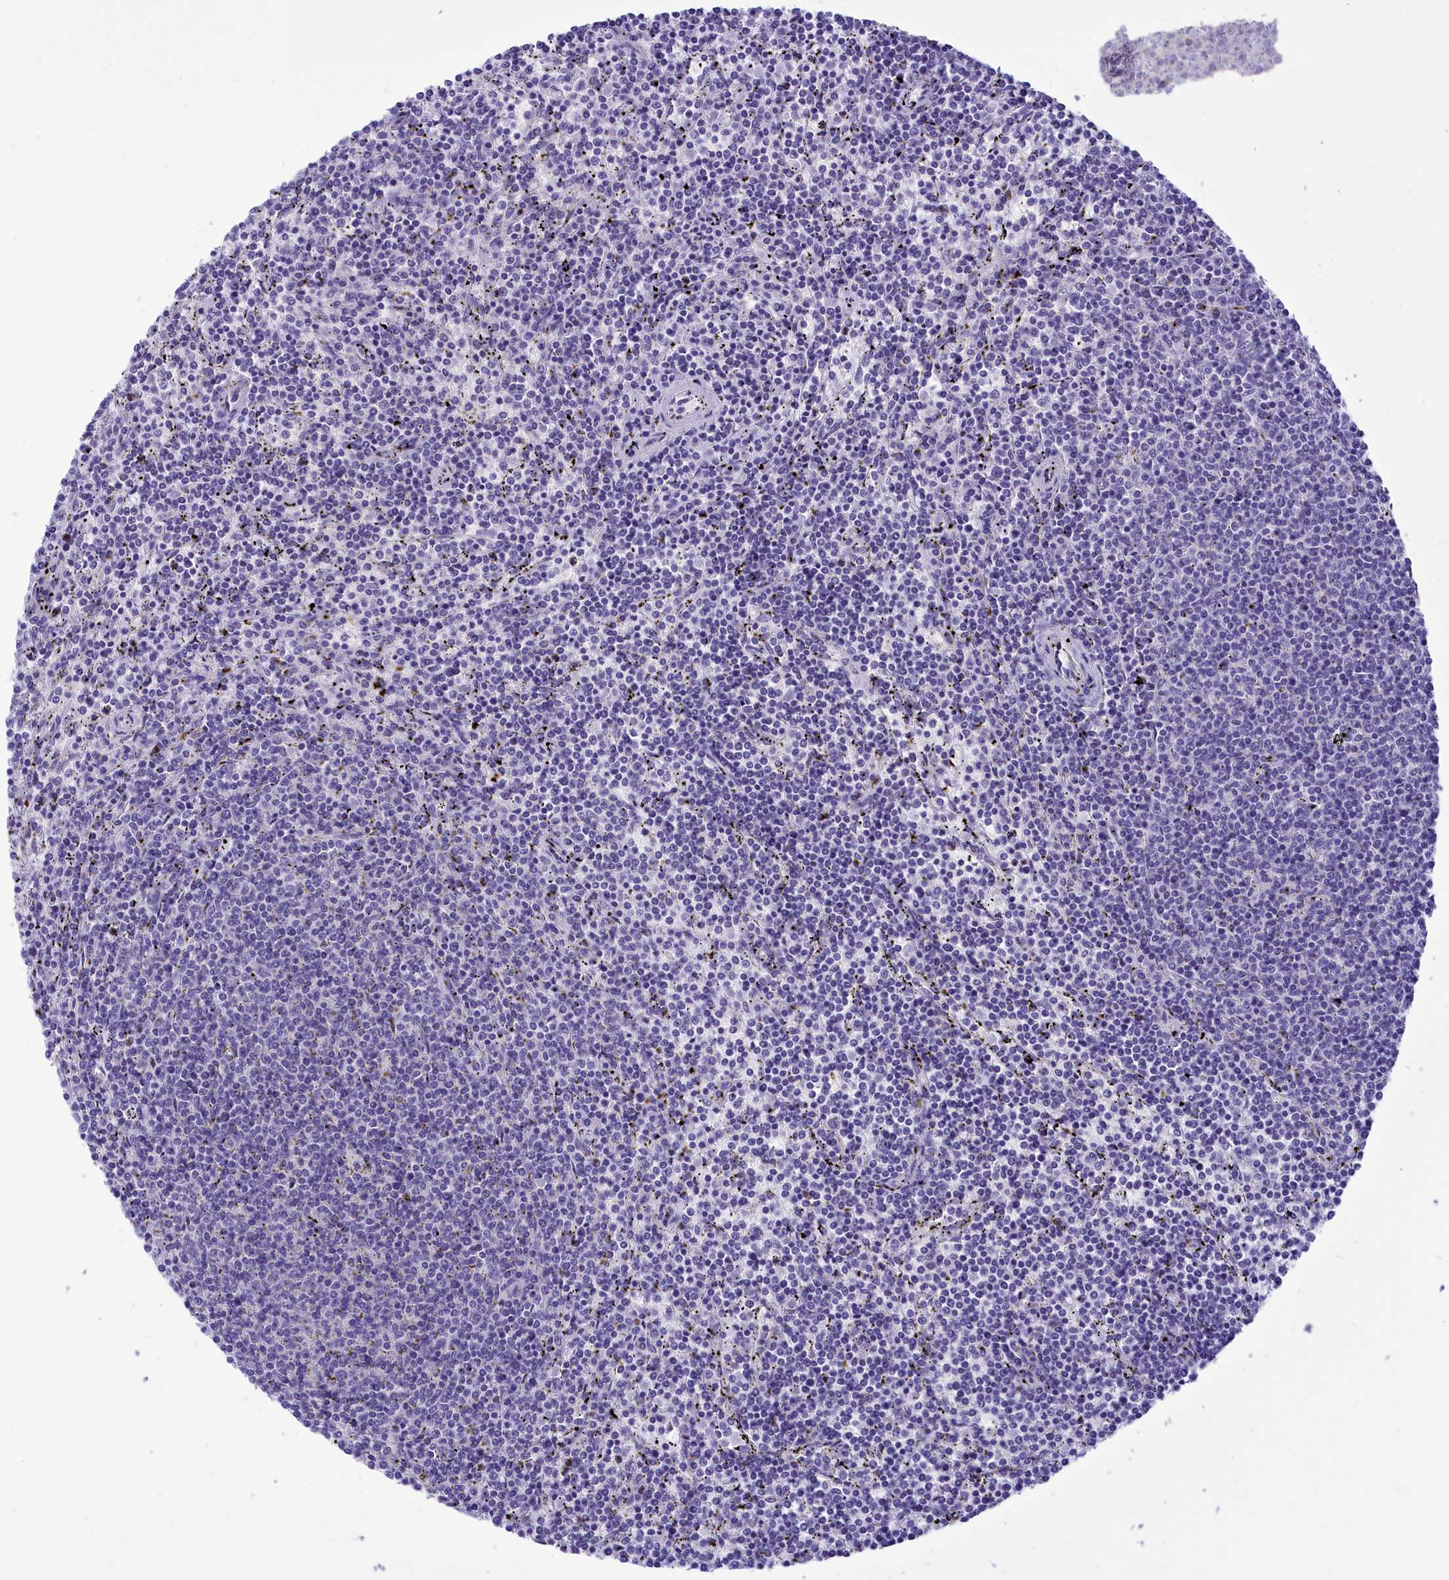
{"staining": {"intensity": "negative", "quantity": "none", "location": "none"}, "tissue": "lymphoma", "cell_type": "Tumor cells", "image_type": "cancer", "snomed": [{"axis": "morphology", "description": "Malignant lymphoma, non-Hodgkin's type, Low grade"}, {"axis": "topography", "description": "Spleen"}], "caption": "This is an immunohistochemistry (IHC) image of lymphoma. There is no expression in tumor cells.", "gene": "DCAF16", "patient": {"sex": "female", "age": 50}}